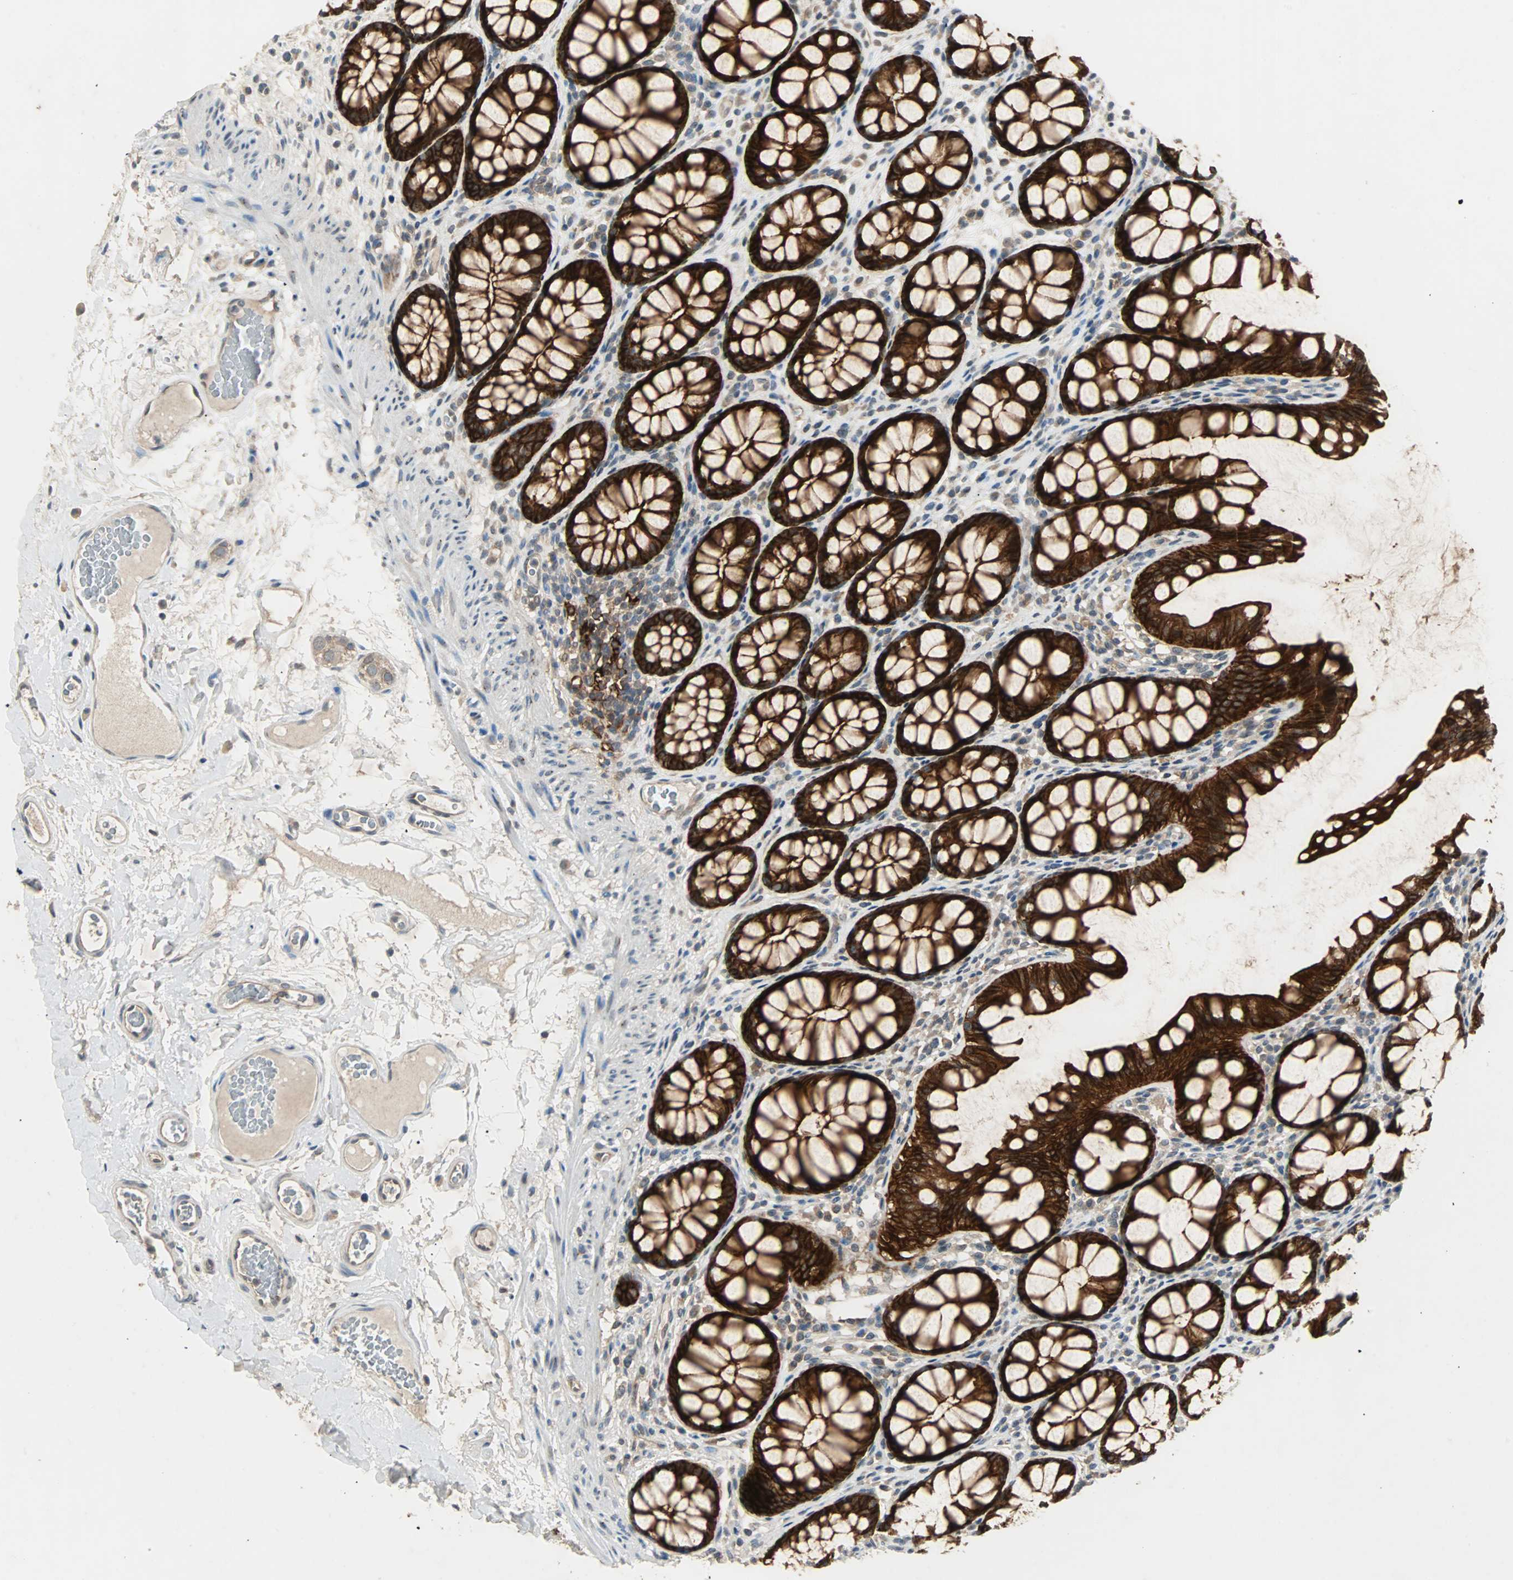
{"staining": {"intensity": "weak", "quantity": "25%-75%", "location": "cytoplasmic/membranous"}, "tissue": "colon", "cell_type": "Endothelial cells", "image_type": "normal", "snomed": [{"axis": "morphology", "description": "Normal tissue, NOS"}, {"axis": "topography", "description": "Colon"}], "caption": "DAB immunohistochemical staining of unremarkable colon shows weak cytoplasmic/membranous protein positivity in about 25%-75% of endothelial cells. (Brightfield microscopy of DAB IHC at high magnification).", "gene": "CMC2", "patient": {"sex": "female", "age": 55}}